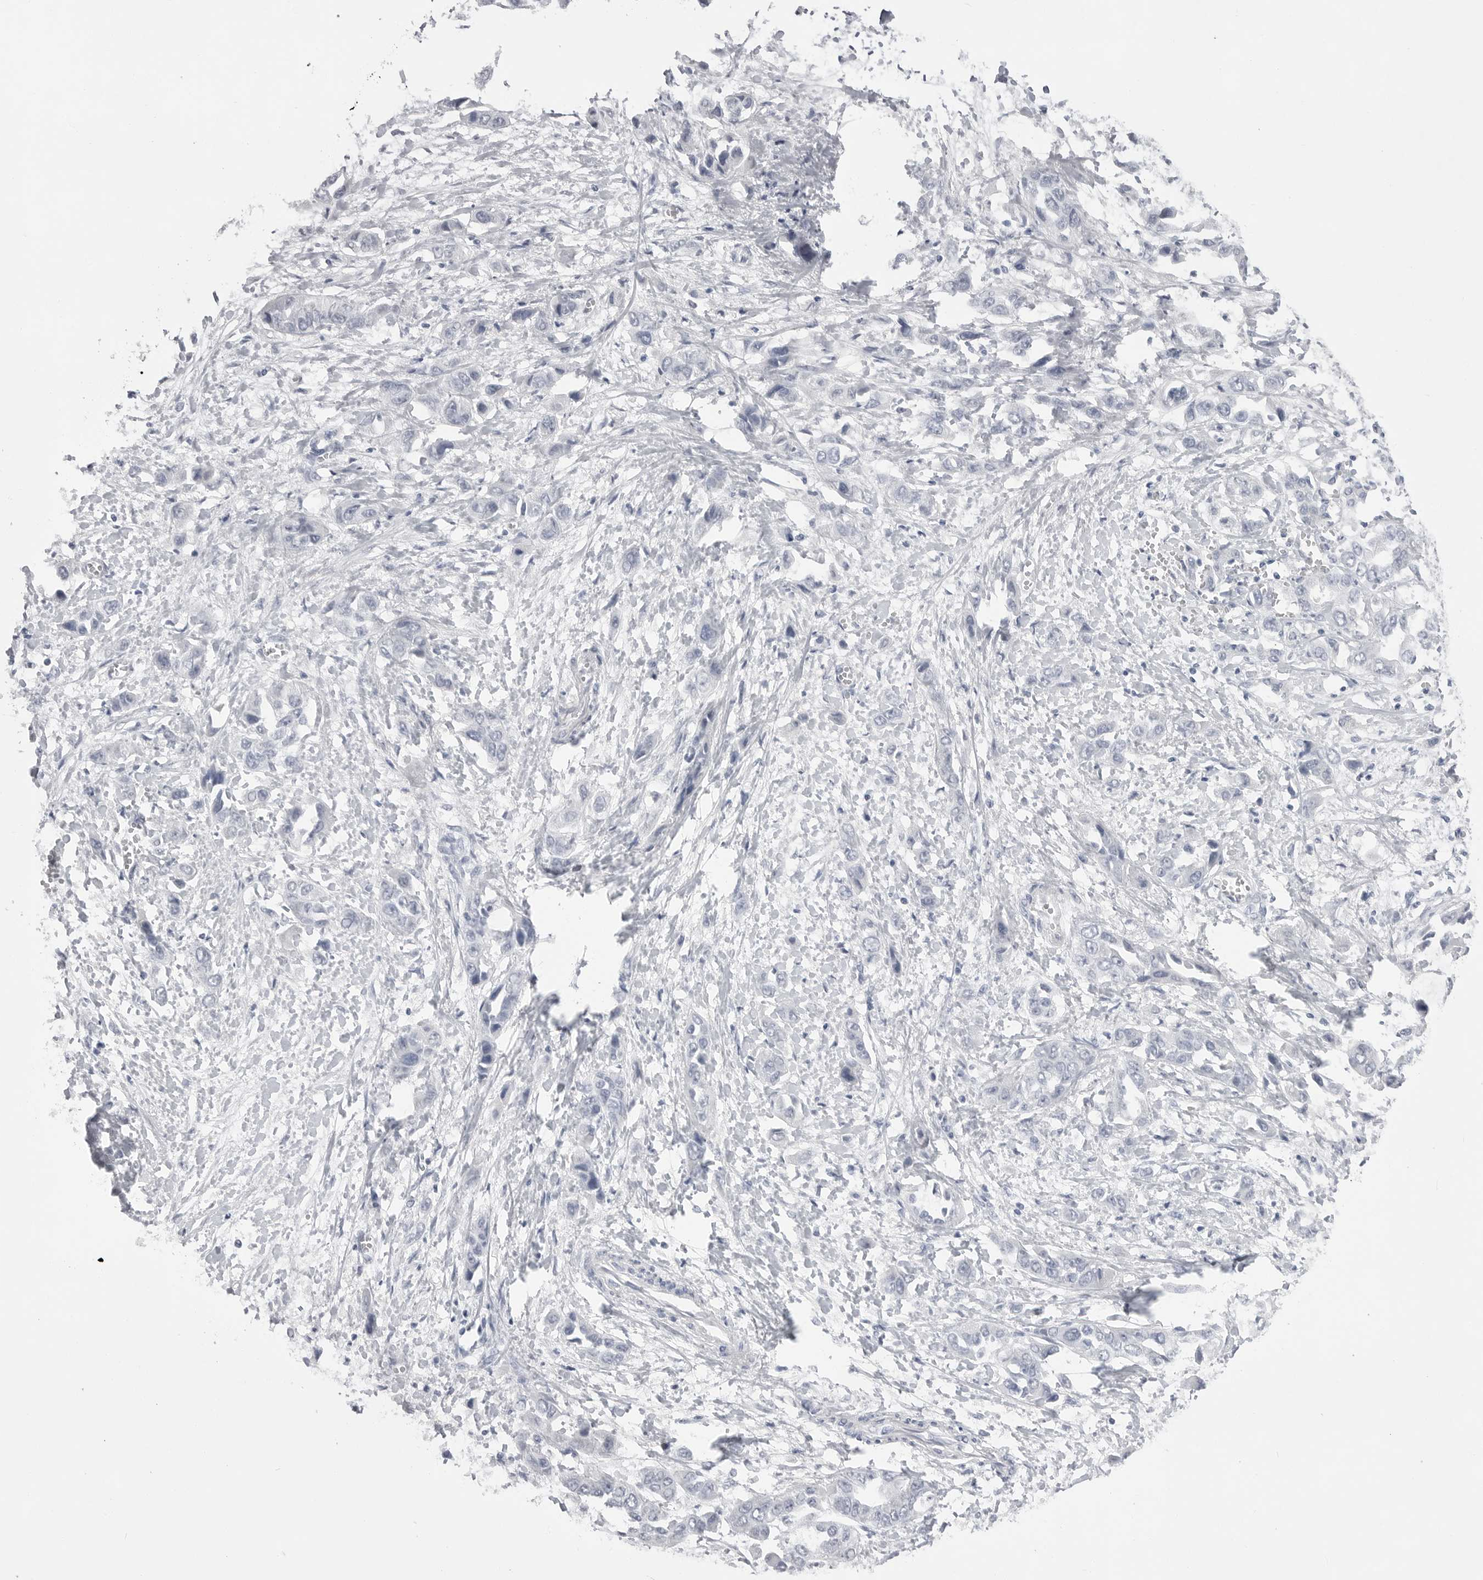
{"staining": {"intensity": "negative", "quantity": "none", "location": "none"}, "tissue": "liver cancer", "cell_type": "Tumor cells", "image_type": "cancer", "snomed": [{"axis": "morphology", "description": "Cholangiocarcinoma"}, {"axis": "topography", "description": "Liver"}], "caption": "The histopathology image exhibits no significant expression in tumor cells of liver cholangiocarcinoma.", "gene": "CPB1", "patient": {"sex": "female", "age": 52}}